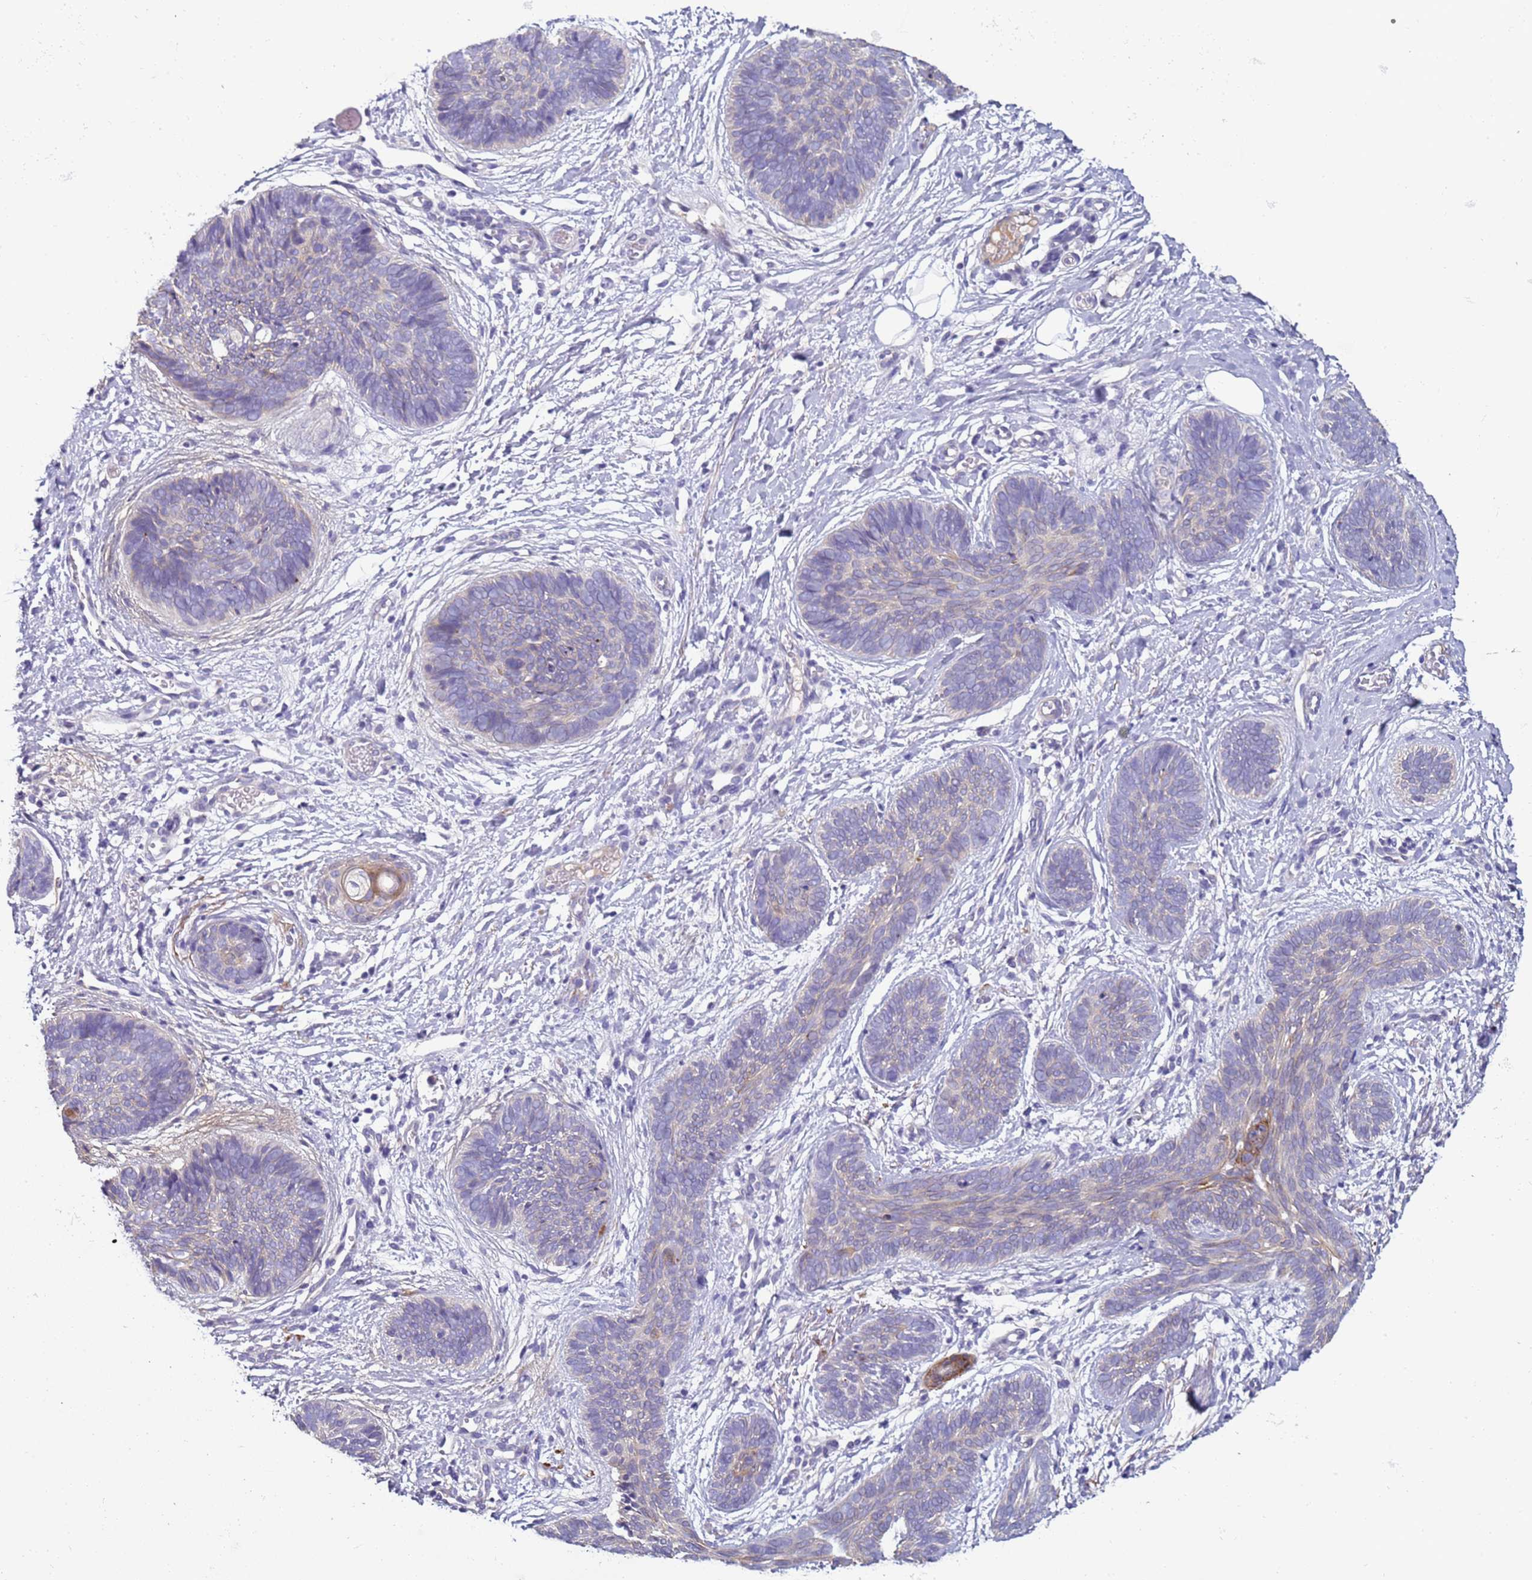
{"staining": {"intensity": "negative", "quantity": "none", "location": "none"}, "tissue": "skin cancer", "cell_type": "Tumor cells", "image_type": "cancer", "snomed": [{"axis": "morphology", "description": "Basal cell carcinoma"}, {"axis": "topography", "description": "Skin"}], "caption": "Tumor cells are negative for protein expression in human skin cancer (basal cell carcinoma).", "gene": "TRIM51", "patient": {"sex": "female", "age": 81}}